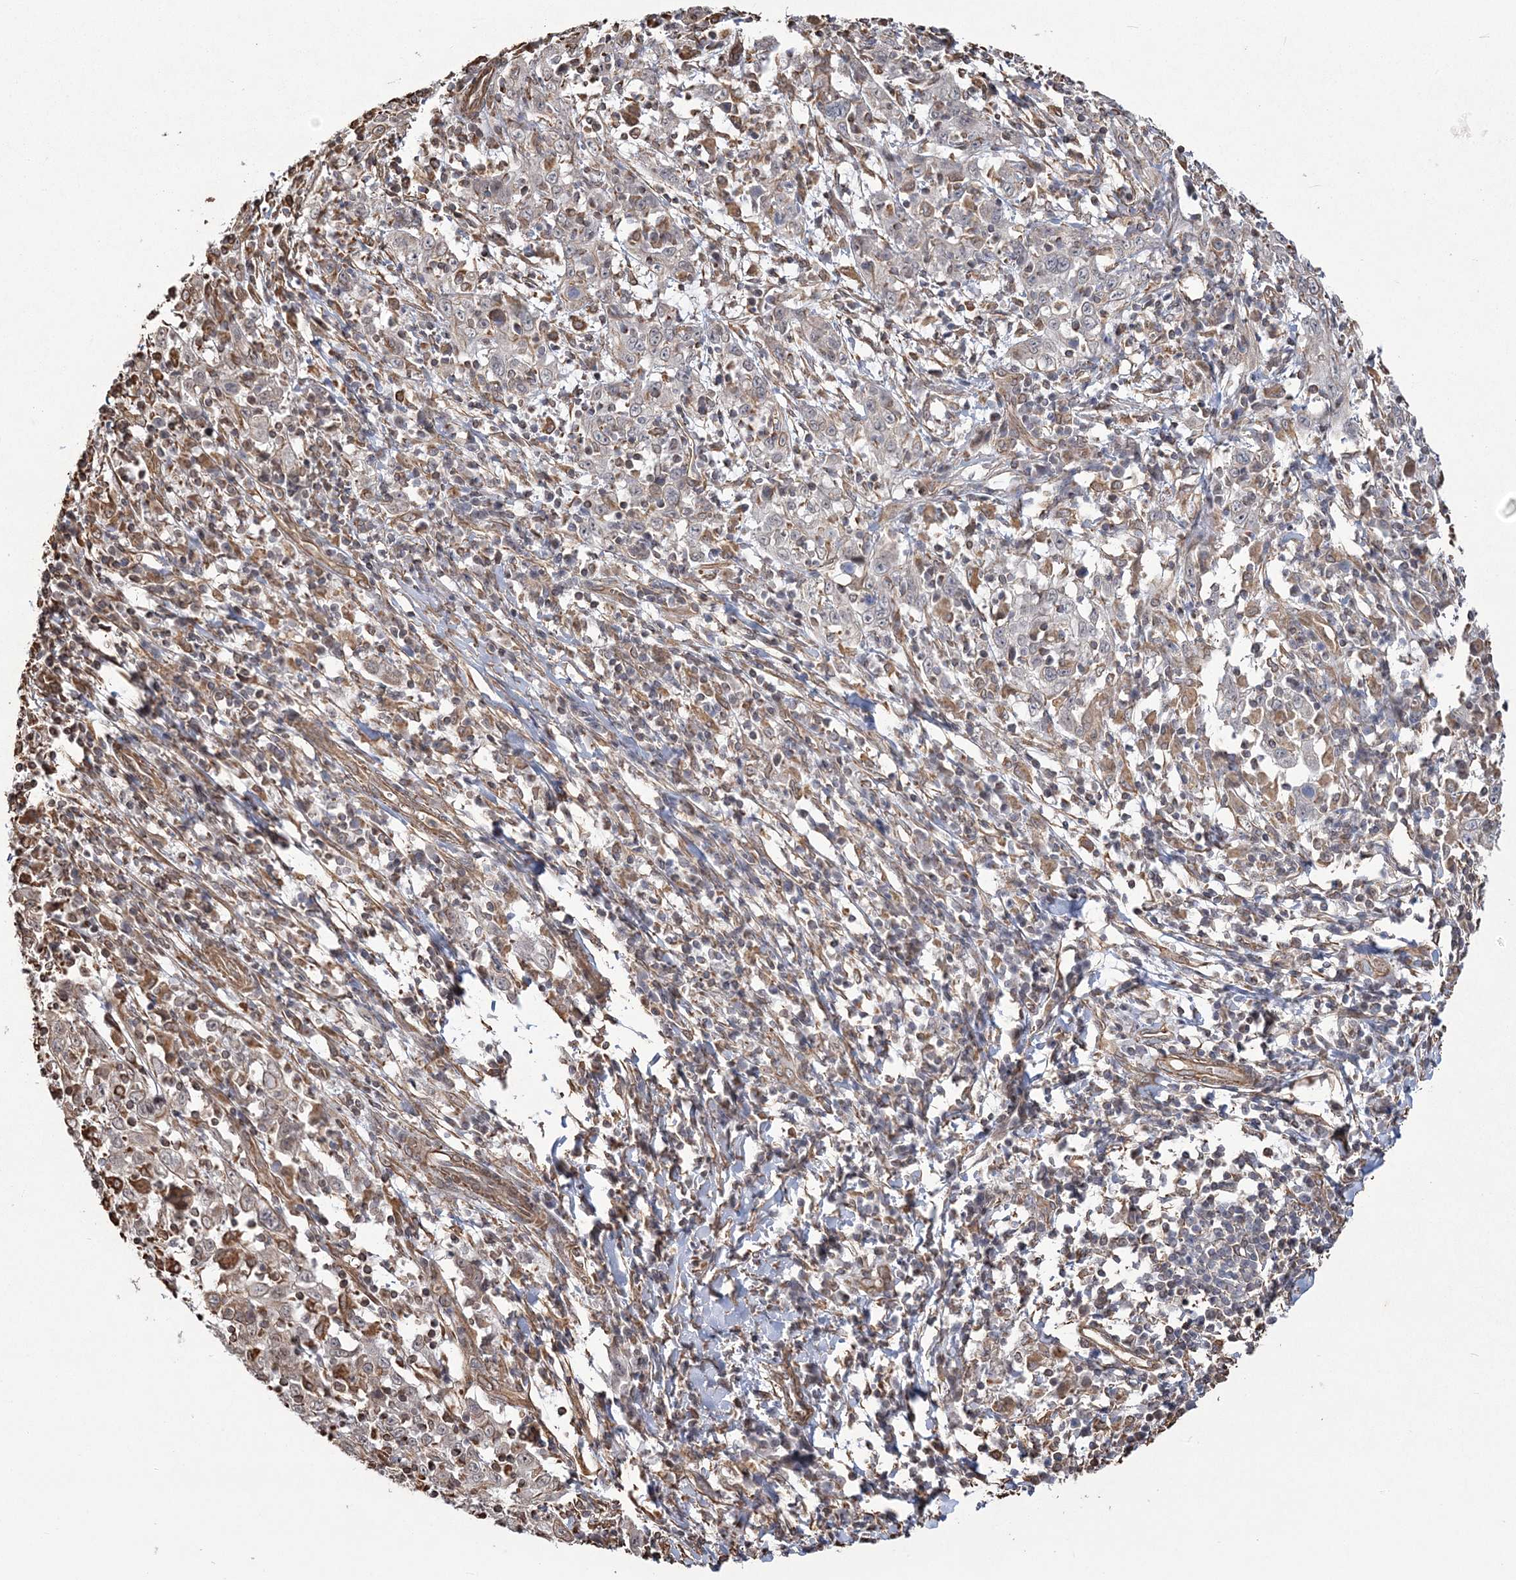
{"staining": {"intensity": "negative", "quantity": "none", "location": "none"}, "tissue": "cervical cancer", "cell_type": "Tumor cells", "image_type": "cancer", "snomed": [{"axis": "morphology", "description": "Squamous cell carcinoma, NOS"}, {"axis": "topography", "description": "Cervix"}], "caption": "Immunohistochemical staining of human cervical cancer reveals no significant staining in tumor cells. (Brightfield microscopy of DAB (3,3'-diaminobenzidine) immunohistochemistry (IHC) at high magnification).", "gene": "ATP11B", "patient": {"sex": "female", "age": 46}}